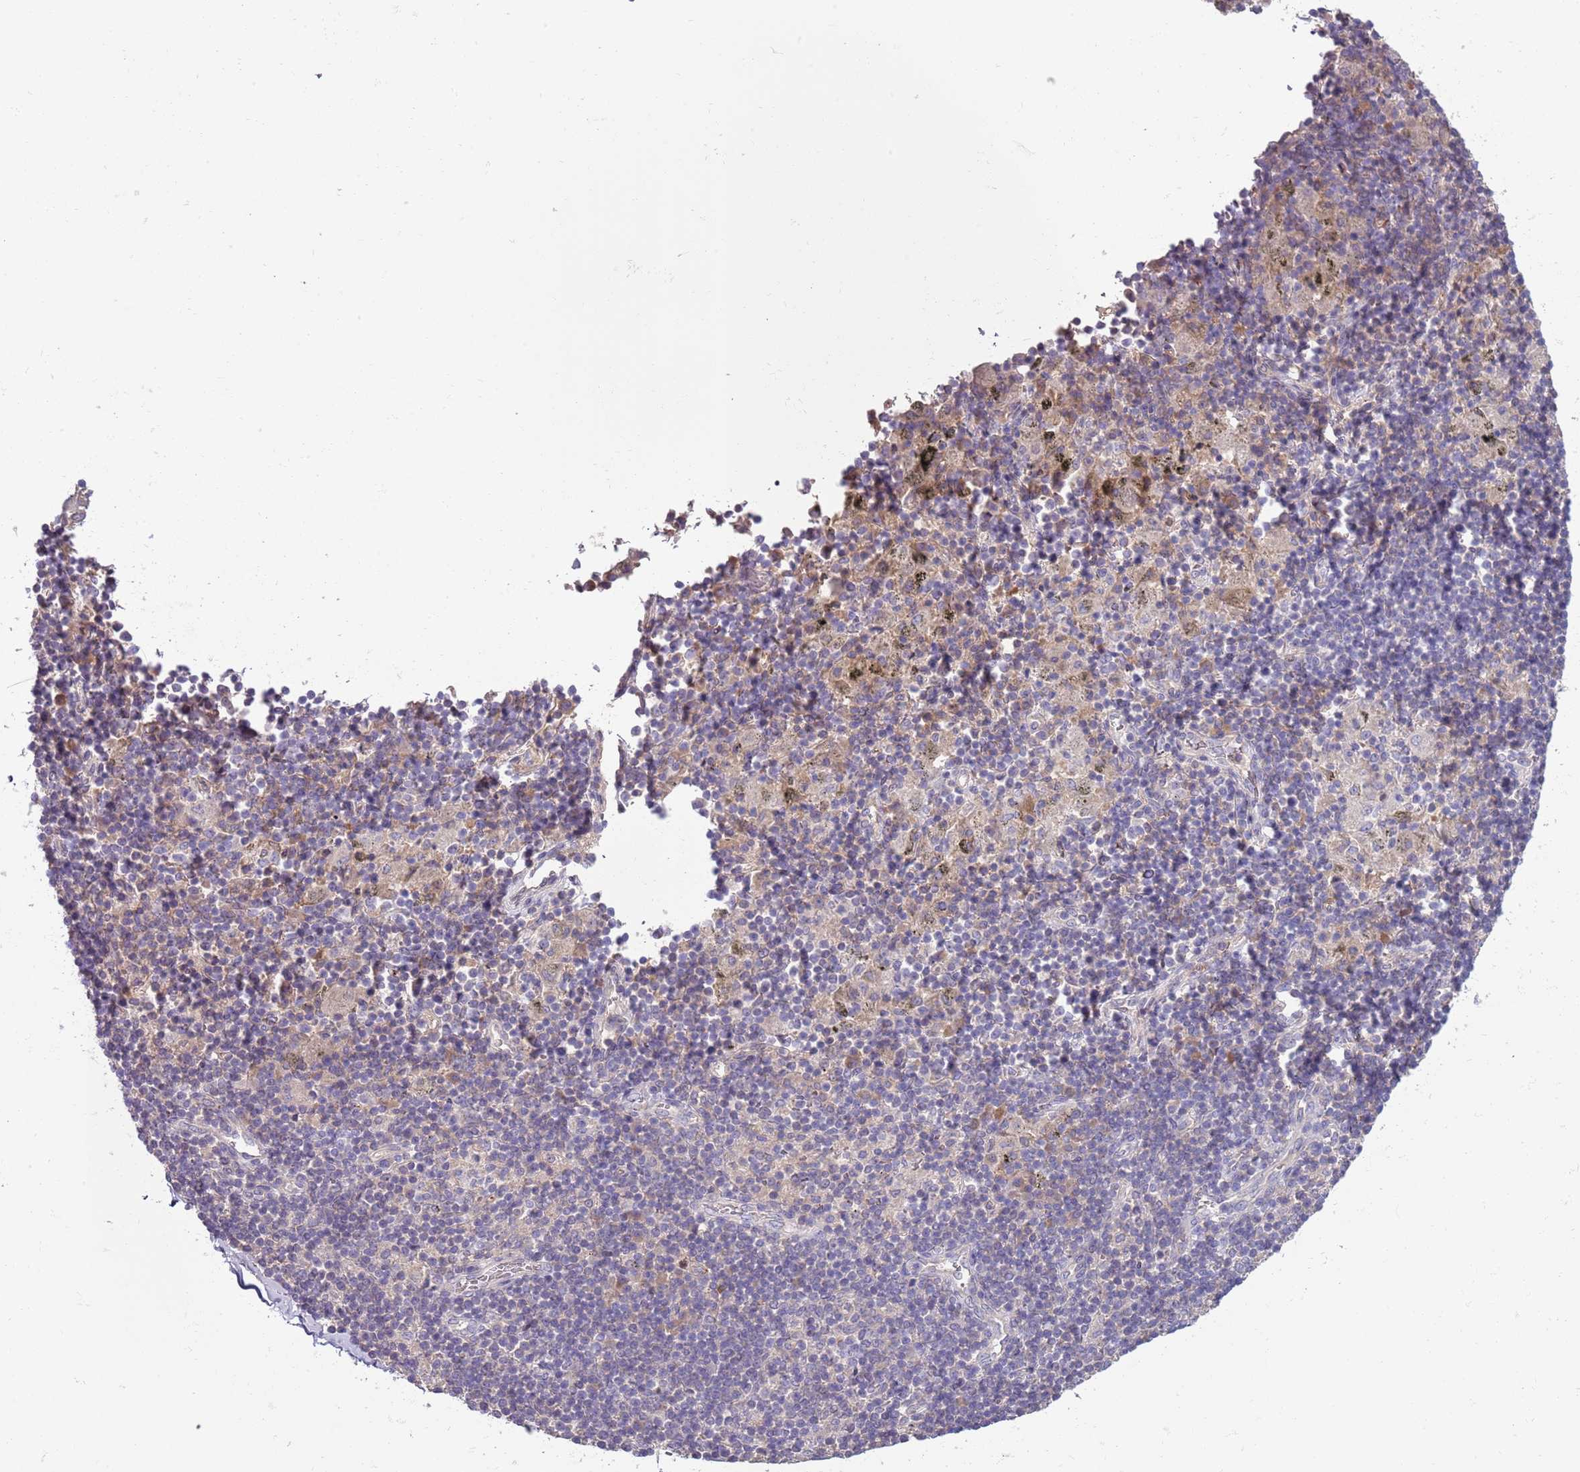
{"staining": {"intensity": "weak", "quantity": ">75%", "location": "cytoplasmic/membranous"}, "tissue": "adipose tissue", "cell_type": "Adipocytes", "image_type": "normal", "snomed": [{"axis": "morphology", "description": "Normal tissue, NOS"}, {"axis": "topography", "description": "Lymph node"}, {"axis": "topography", "description": "Cartilage tissue"}, {"axis": "topography", "description": "Bronchus"}], "caption": "This is an image of immunohistochemistry staining of benign adipose tissue, which shows weak positivity in the cytoplasmic/membranous of adipocytes.", "gene": "HES3", "patient": {"sex": "male", "age": 63}}